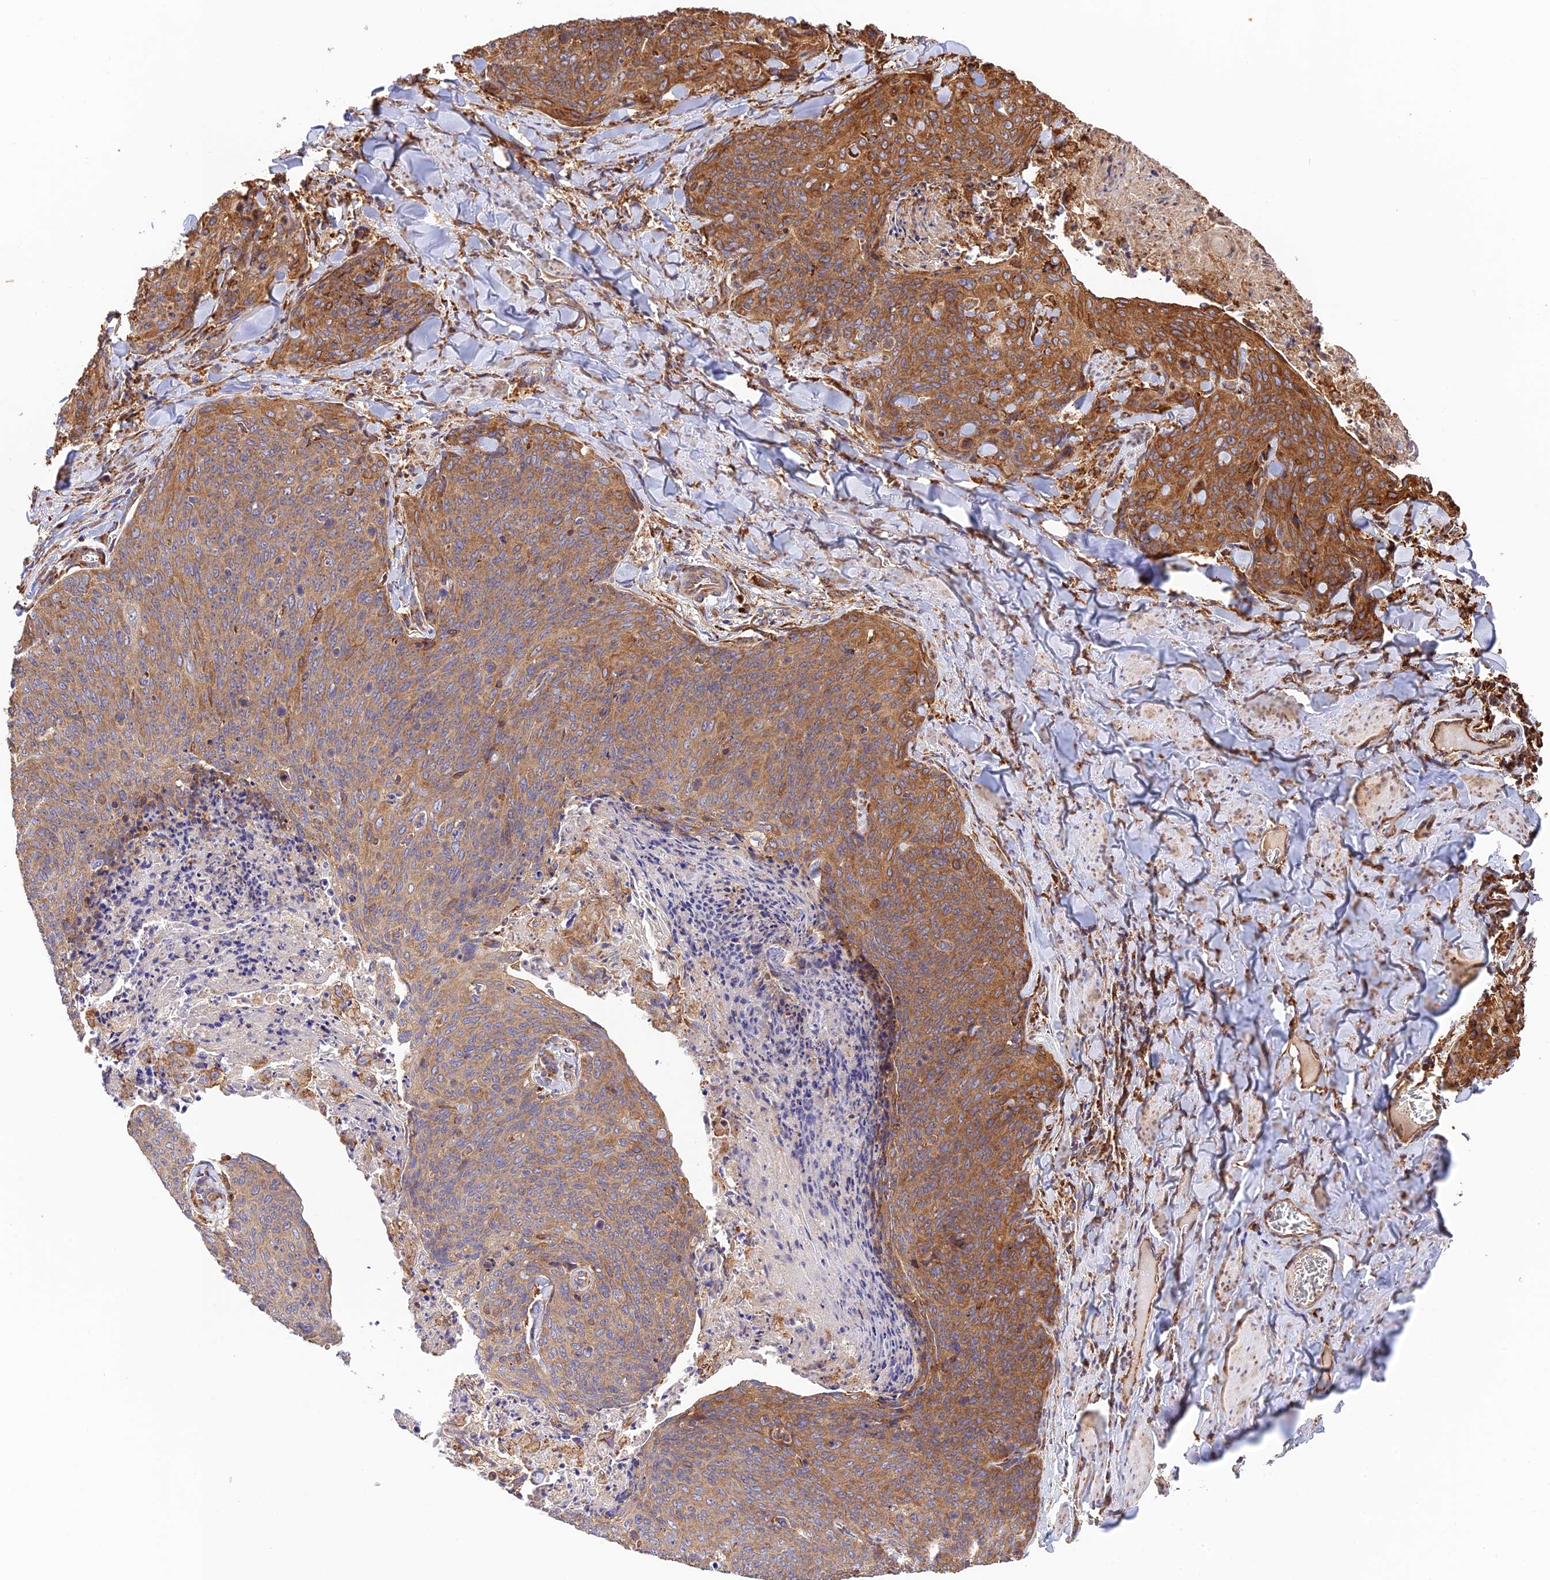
{"staining": {"intensity": "strong", "quantity": "25%-75%", "location": "cytoplasmic/membranous"}, "tissue": "skin cancer", "cell_type": "Tumor cells", "image_type": "cancer", "snomed": [{"axis": "morphology", "description": "Squamous cell carcinoma, NOS"}, {"axis": "topography", "description": "Skin"}, {"axis": "topography", "description": "Vulva"}], "caption": "An immunohistochemistry (IHC) micrograph of neoplastic tissue is shown. Protein staining in brown shows strong cytoplasmic/membranous positivity in skin cancer within tumor cells.", "gene": "RPL5", "patient": {"sex": "female", "age": 85}}